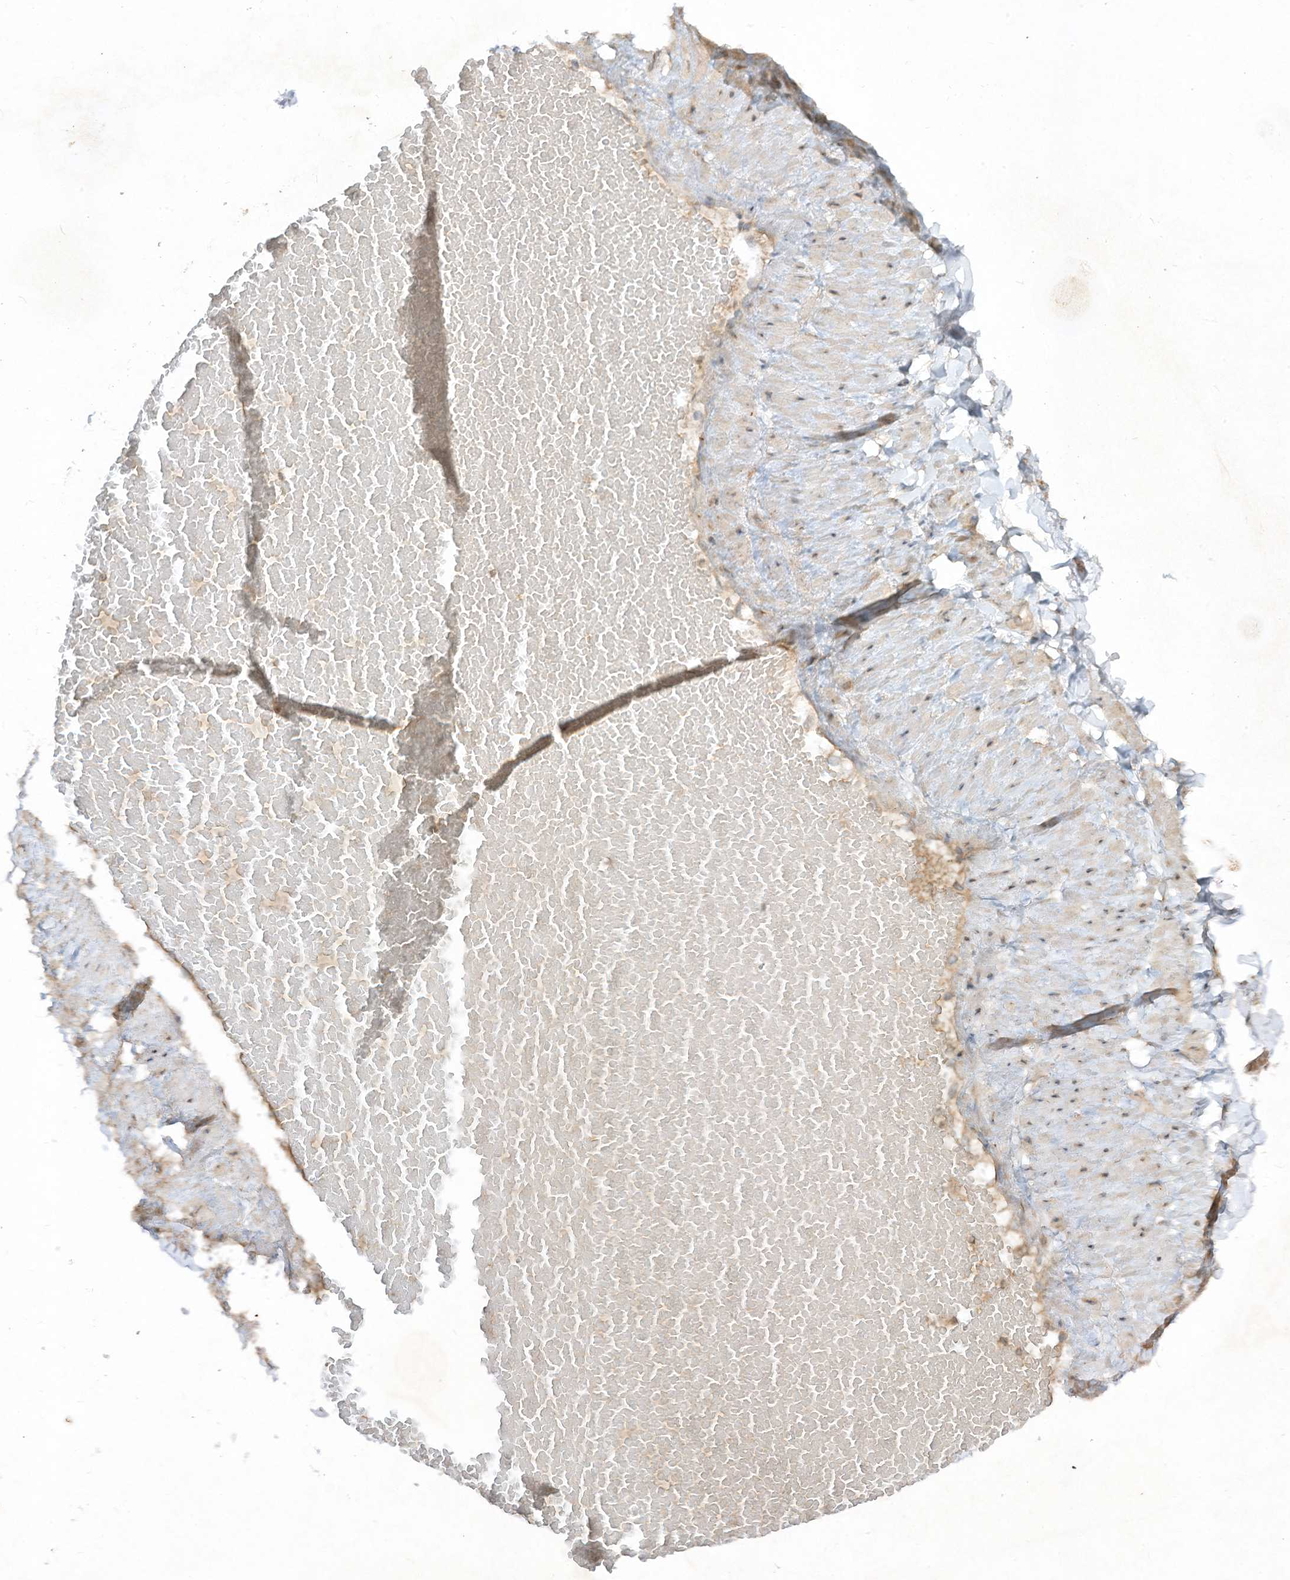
{"staining": {"intensity": "negative", "quantity": "none", "location": "none"}, "tissue": "adipose tissue", "cell_type": "Adipocytes", "image_type": "normal", "snomed": [{"axis": "morphology", "description": "Normal tissue, NOS"}, {"axis": "topography", "description": "Adipose tissue"}, {"axis": "topography", "description": "Vascular tissue"}, {"axis": "topography", "description": "Peripheral nerve tissue"}], "caption": "There is no significant expression in adipocytes of adipose tissue. (DAB (3,3'-diaminobenzidine) immunohistochemistry with hematoxylin counter stain).", "gene": "LDAH", "patient": {"sex": "male", "age": 25}}